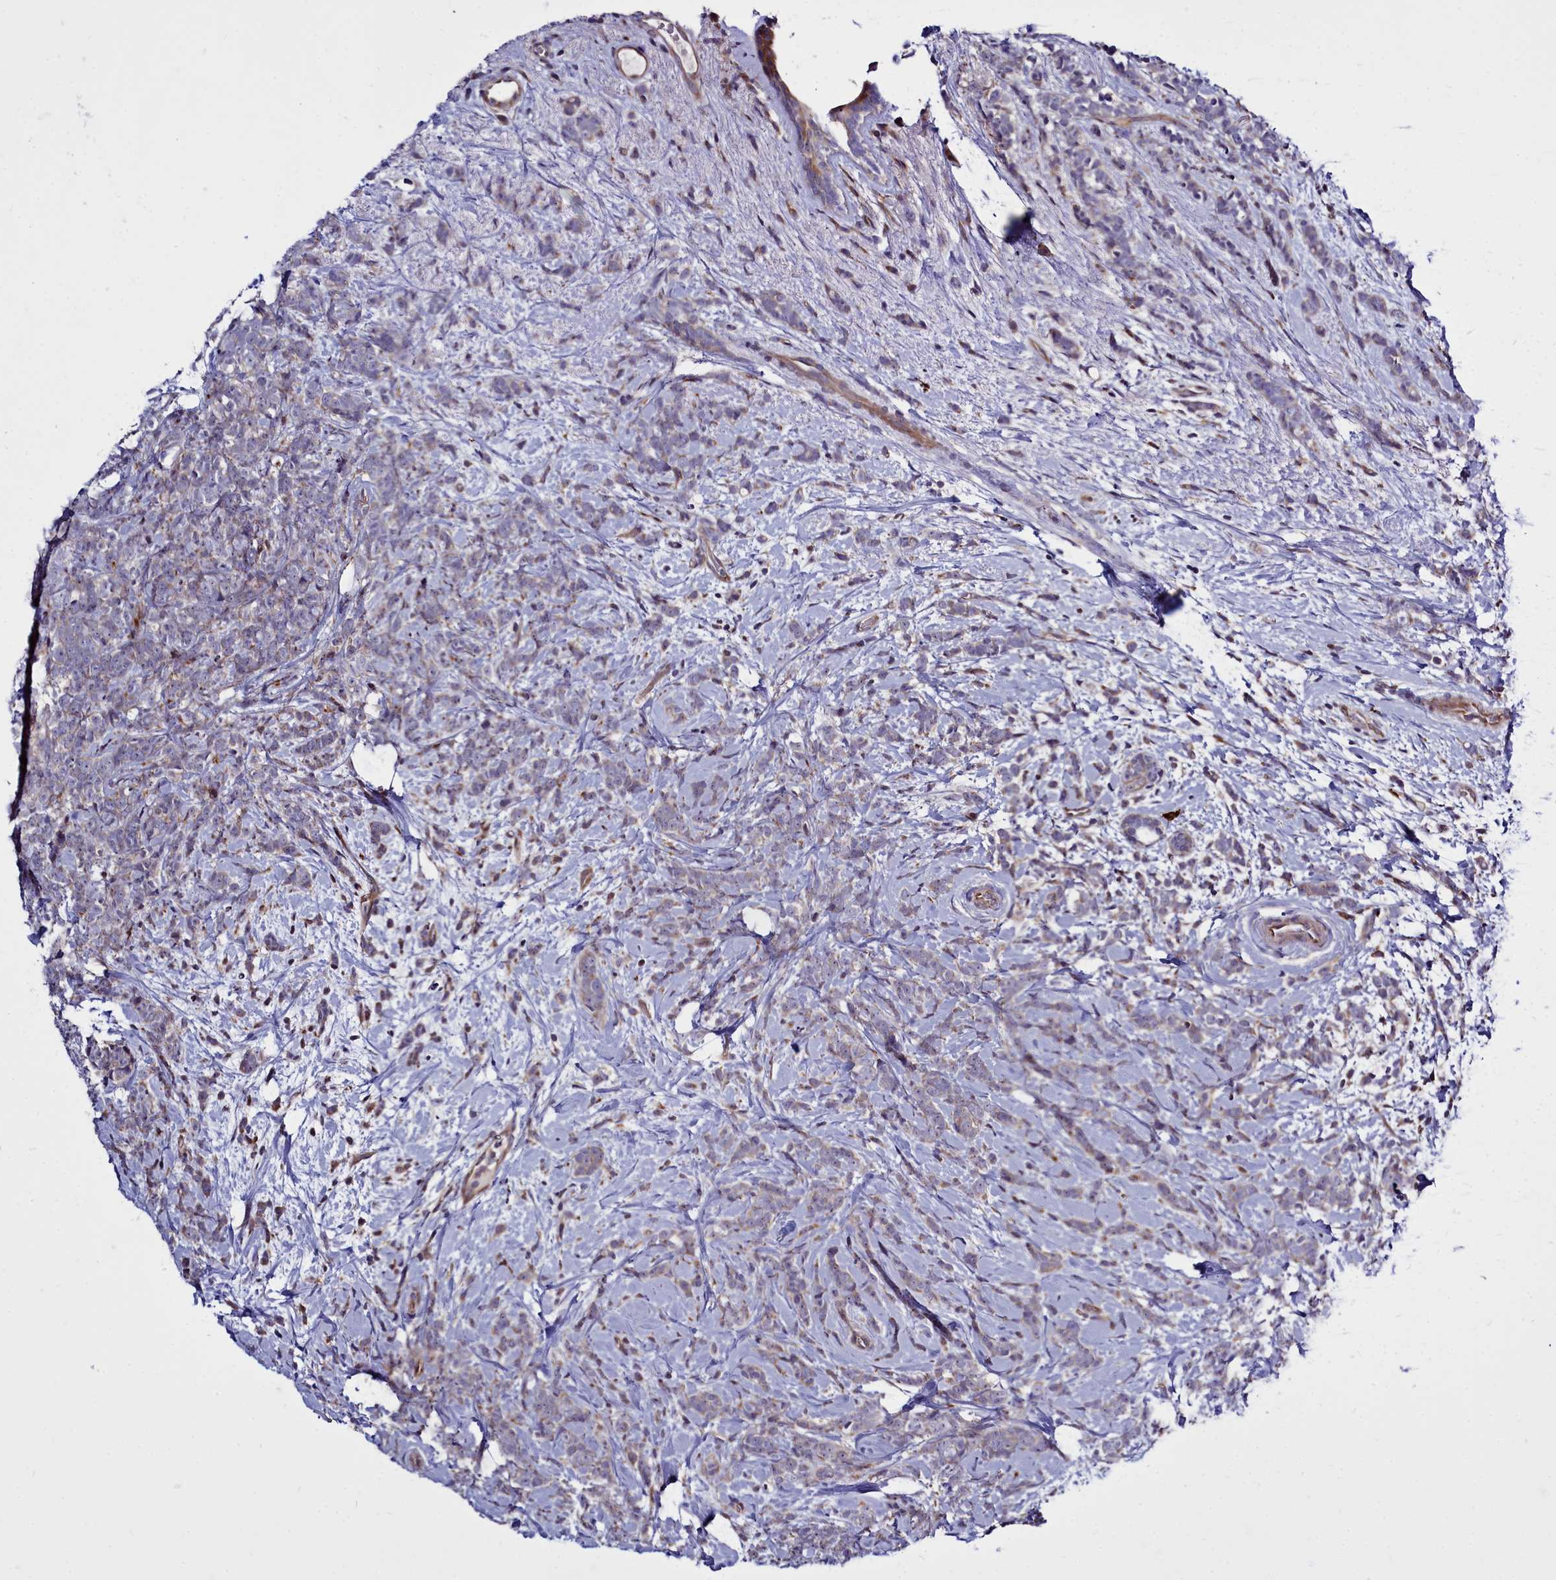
{"staining": {"intensity": "negative", "quantity": "none", "location": "none"}, "tissue": "breast cancer", "cell_type": "Tumor cells", "image_type": "cancer", "snomed": [{"axis": "morphology", "description": "Lobular carcinoma"}, {"axis": "topography", "description": "Breast"}], "caption": "Tumor cells show no significant protein expression in breast cancer (lobular carcinoma).", "gene": "RAPGEF4", "patient": {"sex": "female", "age": 58}}